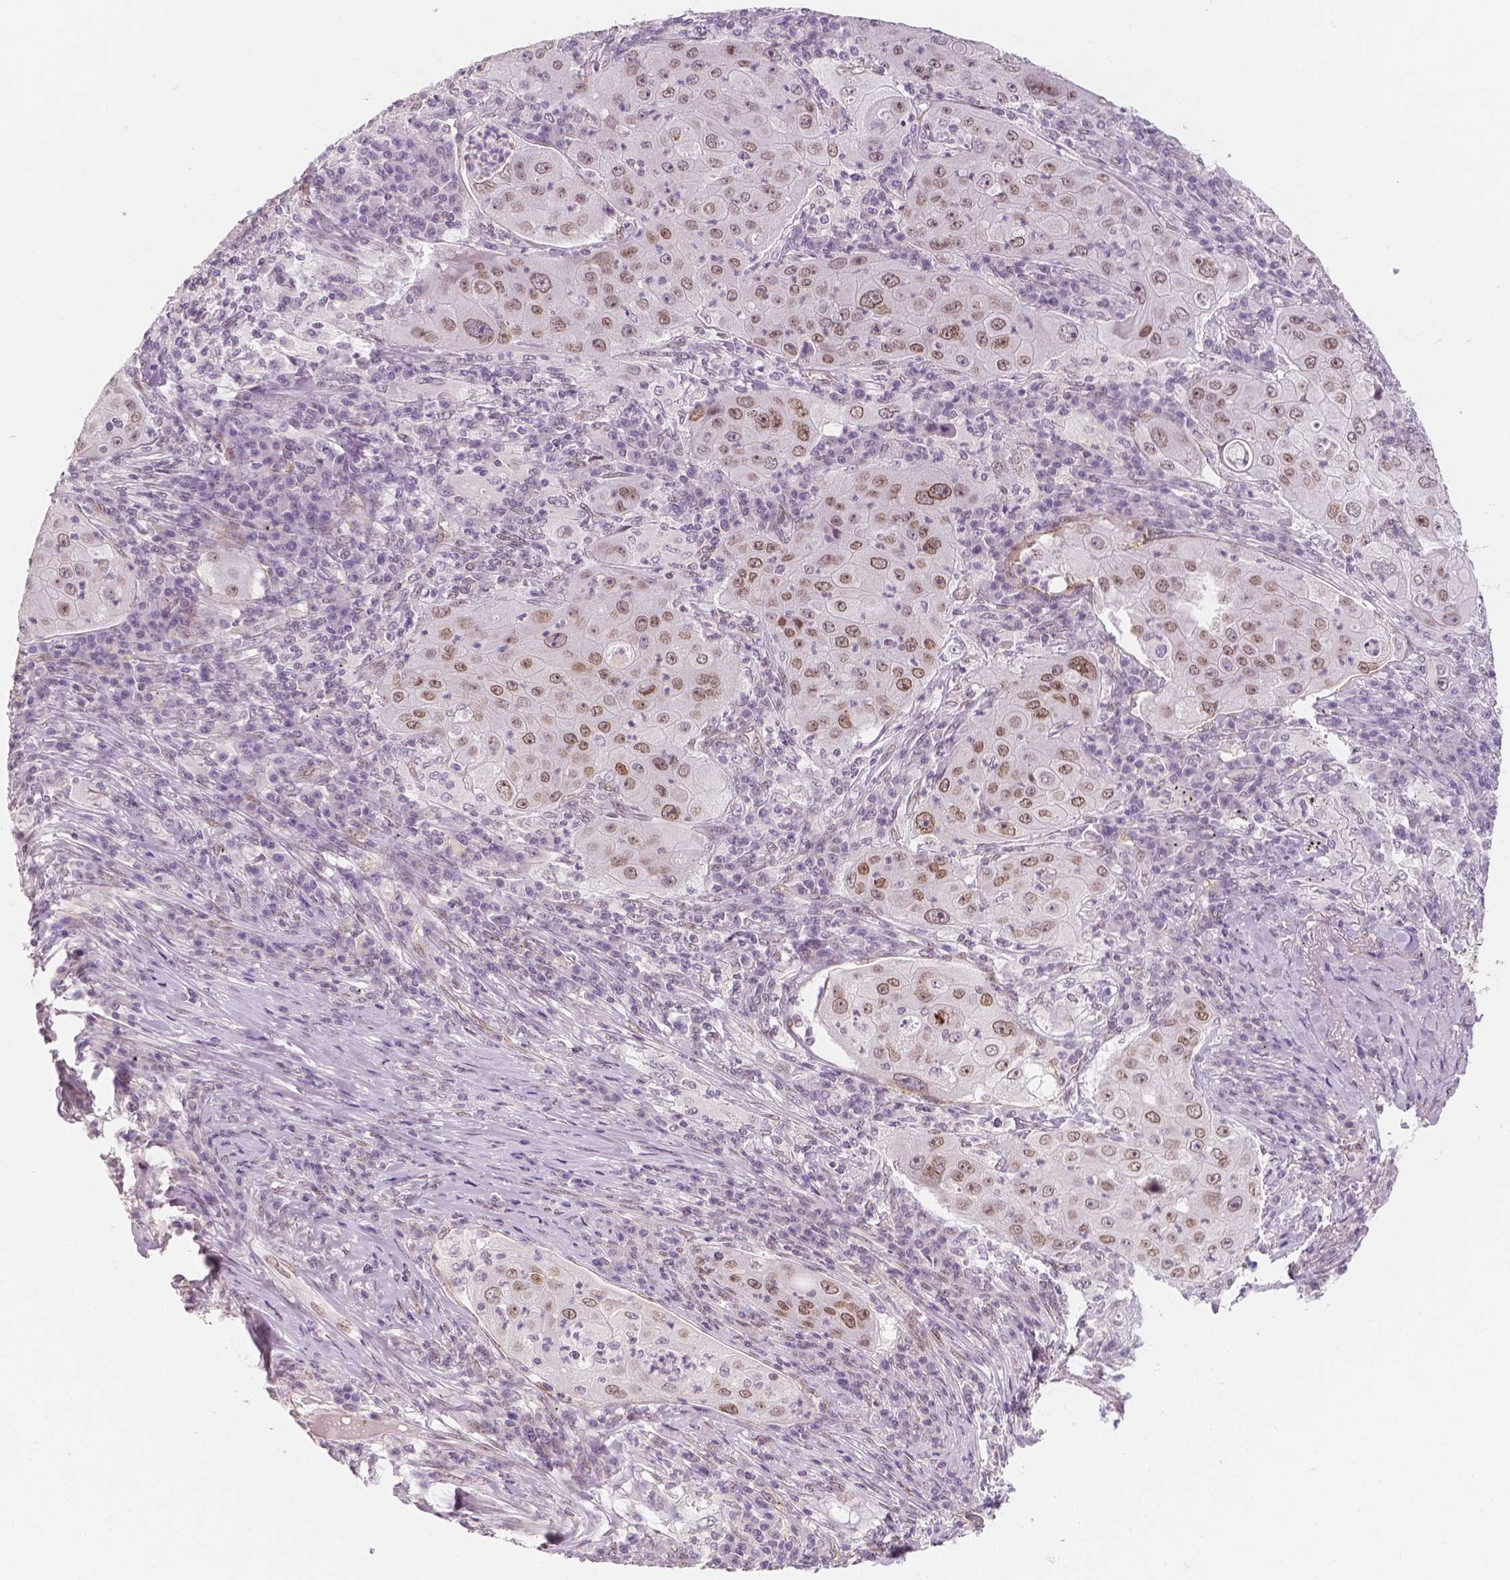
{"staining": {"intensity": "moderate", "quantity": ">75%", "location": "nuclear"}, "tissue": "lung cancer", "cell_type": "Tumor cells", "image_type": "cancer", "snomed": [{"axis": "morphology", "description": "Squamous cell carcinoma, NOS"}, {"axis": "topography", "description": "Lung"}], "caption": "IHC micrograph of lung cancer (squamous cell carcinoma) stained for a protein (brown), which exhibits medium levels of moderate nuclear staining in approximately >75% of tumor cells.", "gene": "KDM5B", "patient": {"sex": "female", "age": 59}}